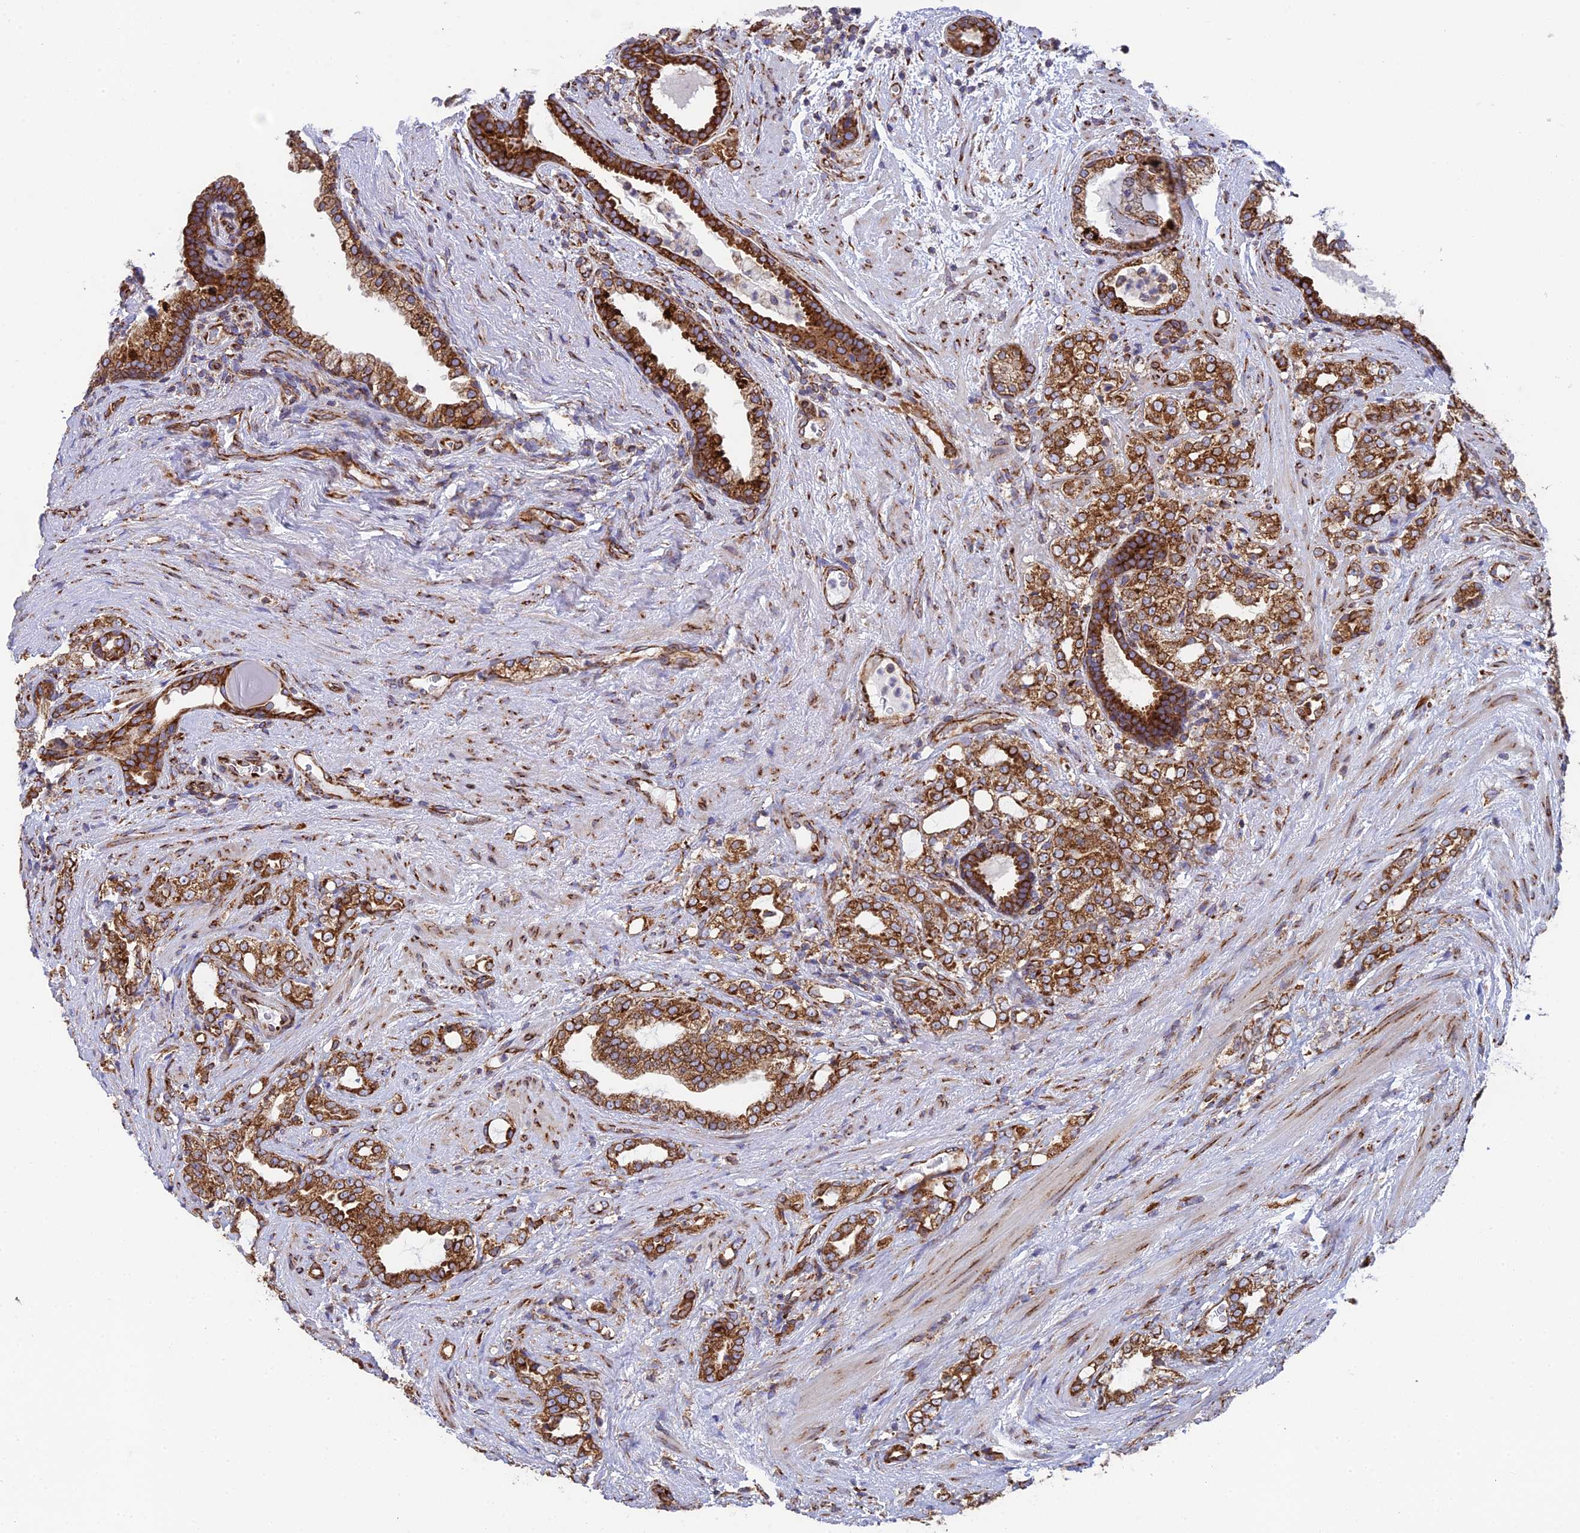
{"staining": {"intensity": "strong", "quantity": ">75%", "location": "cytoplasmic/membranous"}, "tissue": "prostate cancer", "cell_type": "Tumor cells", "image_type": "cancer", "snomed": [{"axis": "morphology", "description": "Adenocarcinoma, High grade"}, {"axis": "topography", "description": "Prostate"}], "caption": "Protein staining demonstrates strong cytoplasmic/membranous staining in approximately >75% of tumor cells in high-grade adenocarcinoma (prostate).", "gene": "CCDC69", "patient": {"sex": "male", "age": 64}}